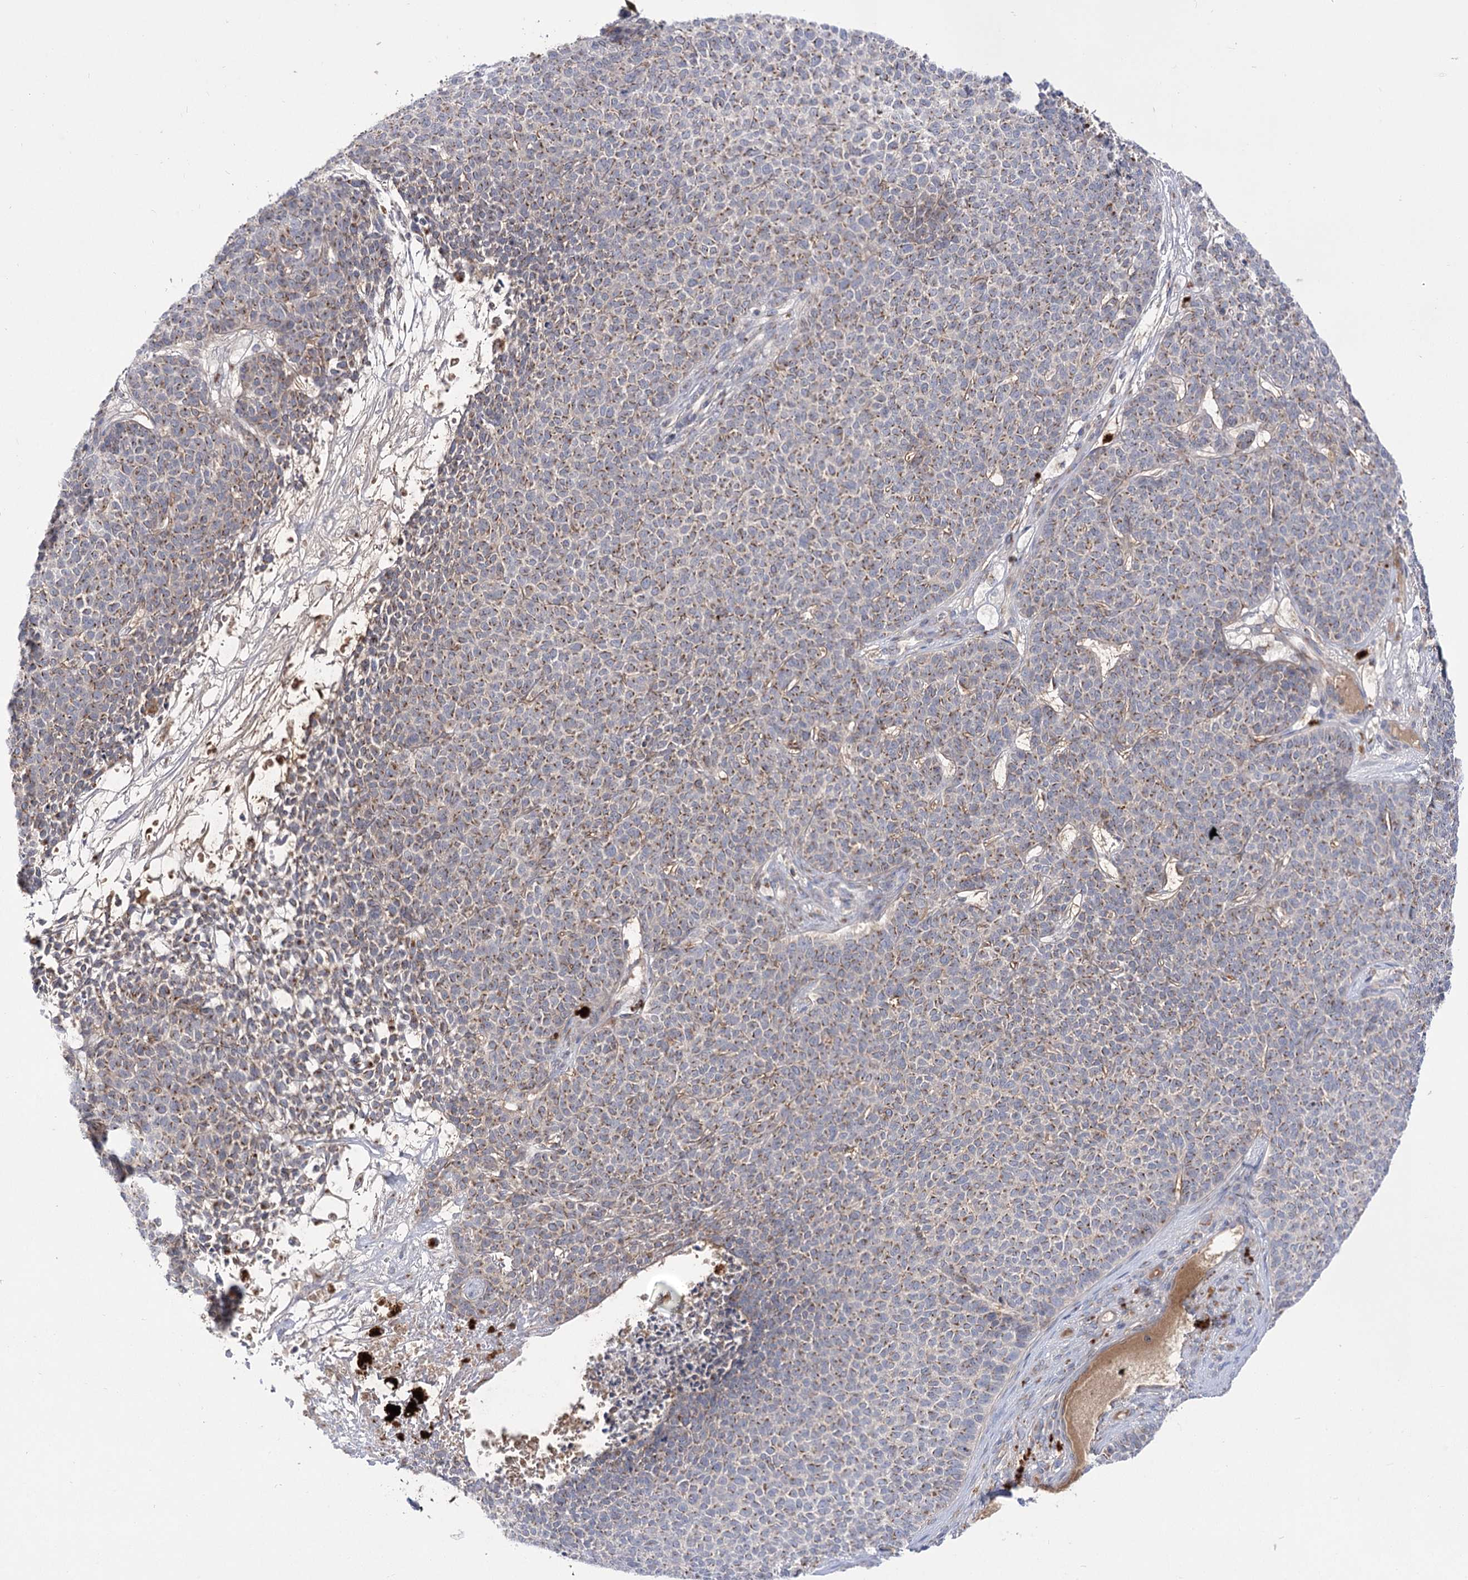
{"staining": {"intensity": "moderate", "quantity": ">75%", "location": "cytoplasmic/membranous"}, "tissue": "skin cancer", "cell_type": "Tumor cells", "image_type": "cancer", "snomed": [{"axis": "morphology", "description": "Basal cell carcinoma"}, {"axis": "topography", "description": "Skin"}], "caption": "Immunohistochemistry (IHC) staining of skin cancer (basal cell carcinoma), which exhibits medium levels of moderate cytoplasmic/membranous expression in about >75% of tumor cells indicating moderate cytoplasmic/membranous protein expression. The staining was performed using DAB (3,3'-diaminobenzidine) (brown) for protein detection and nuclei were counterstained in hematoxylin (blue).", "gene": "GBF1", "patient": {"sex": "female", "age": 84}}